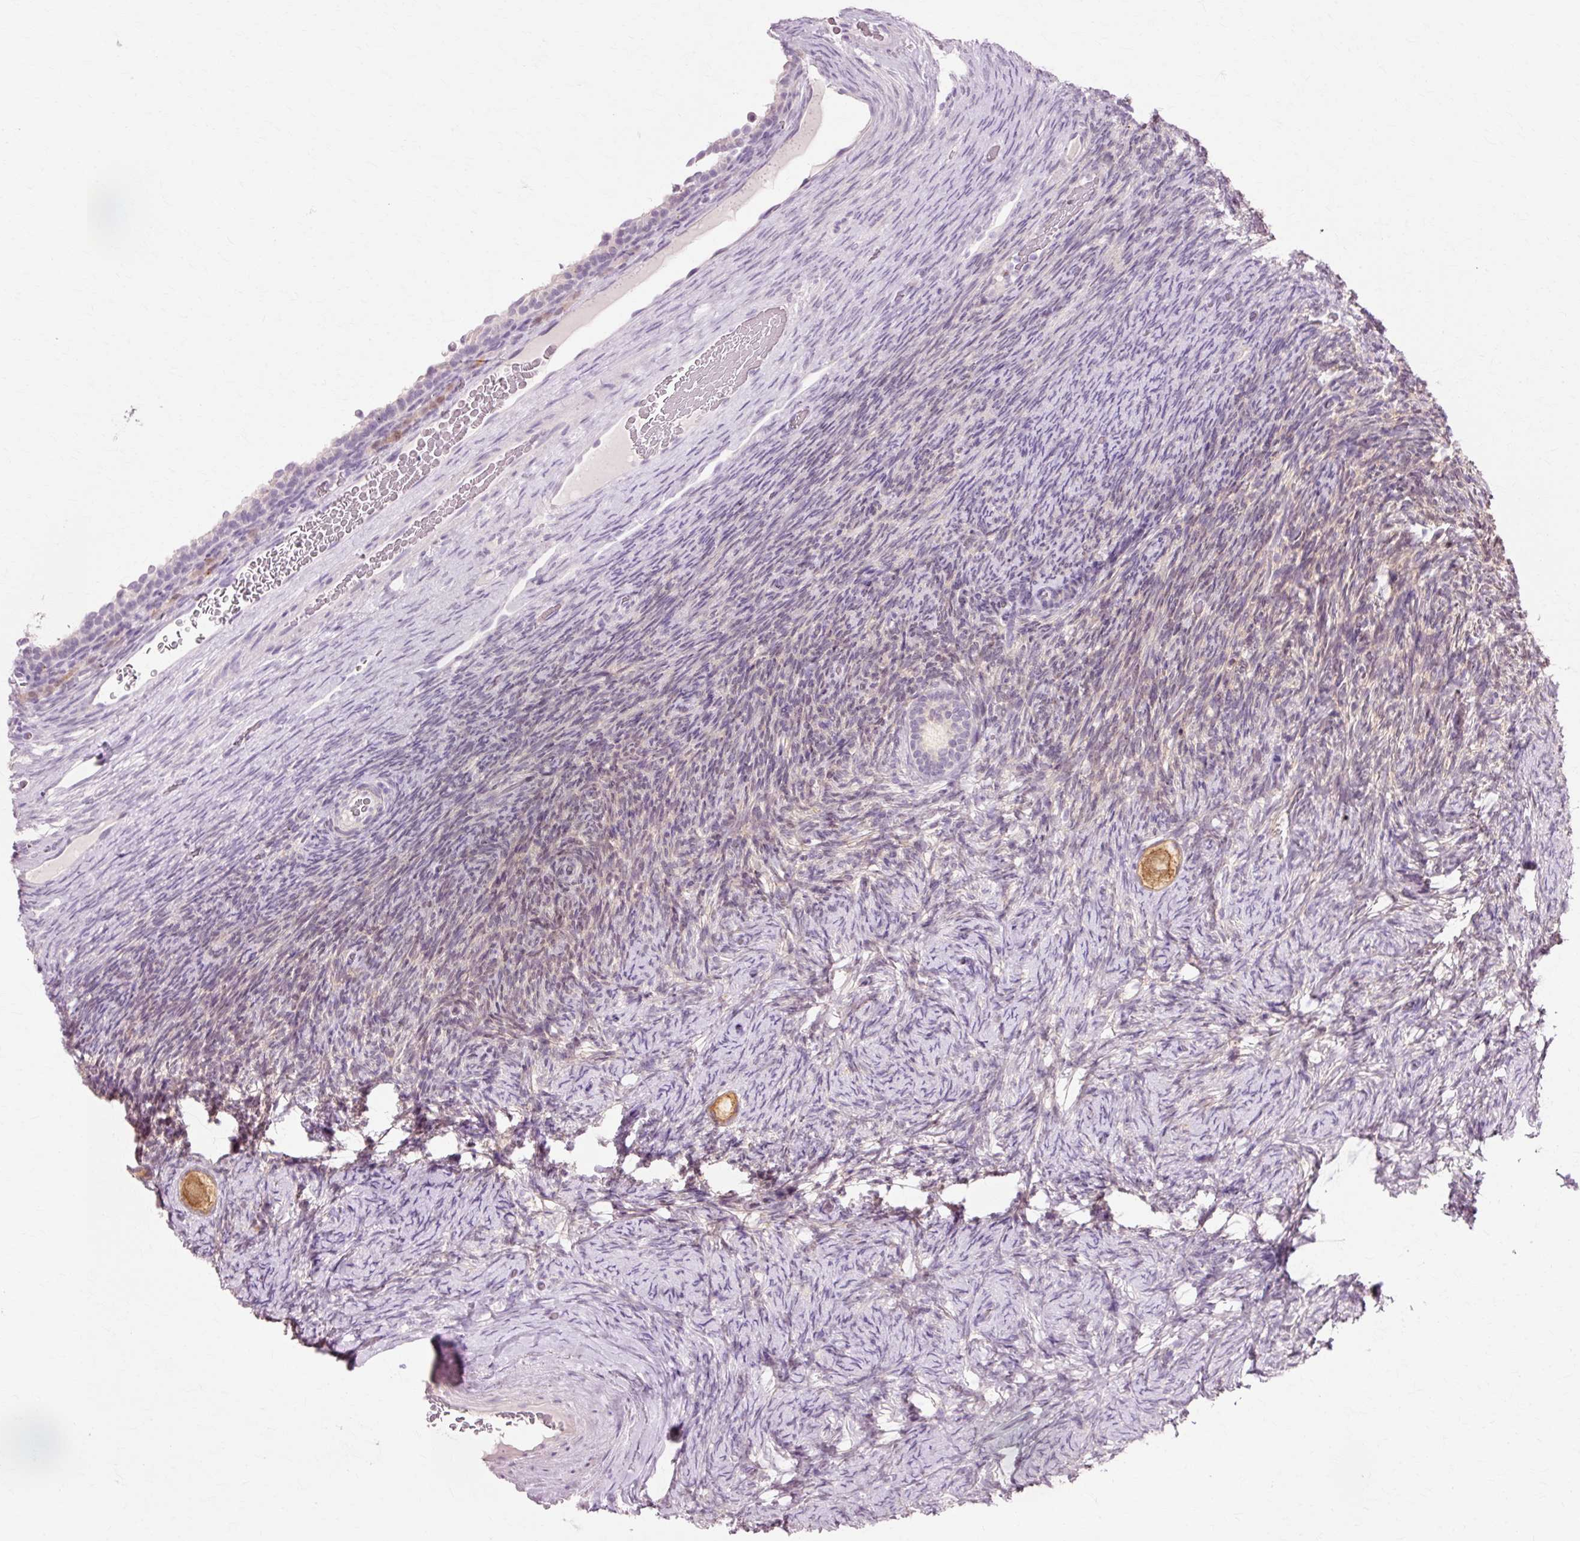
{"staining": {"intensity": "moderate", "quantity": ">75%", "location": "cytoplasmic/membranous"}, "tissue": "ovary", "cell_type": "Follicle cells", "image_type": "normal", "snomed": [{"axis": "morphology", "description": "Normal tissue, NOS"}, {"axis": "topography", "description": "Ovary"}], "caption": "A histopathology image of human ovary stained for a protein demonstrates moderate cytoplasmic/membranous brown staining in follicle cells. (Stains: DAB (3,3'-diaminobenzidine) in brown, nuclei in blue, Microscopy: brightfield microscopy at high magnification).", "gene": "VN1R2", "patient": {"sex": "female", "age": 34}}